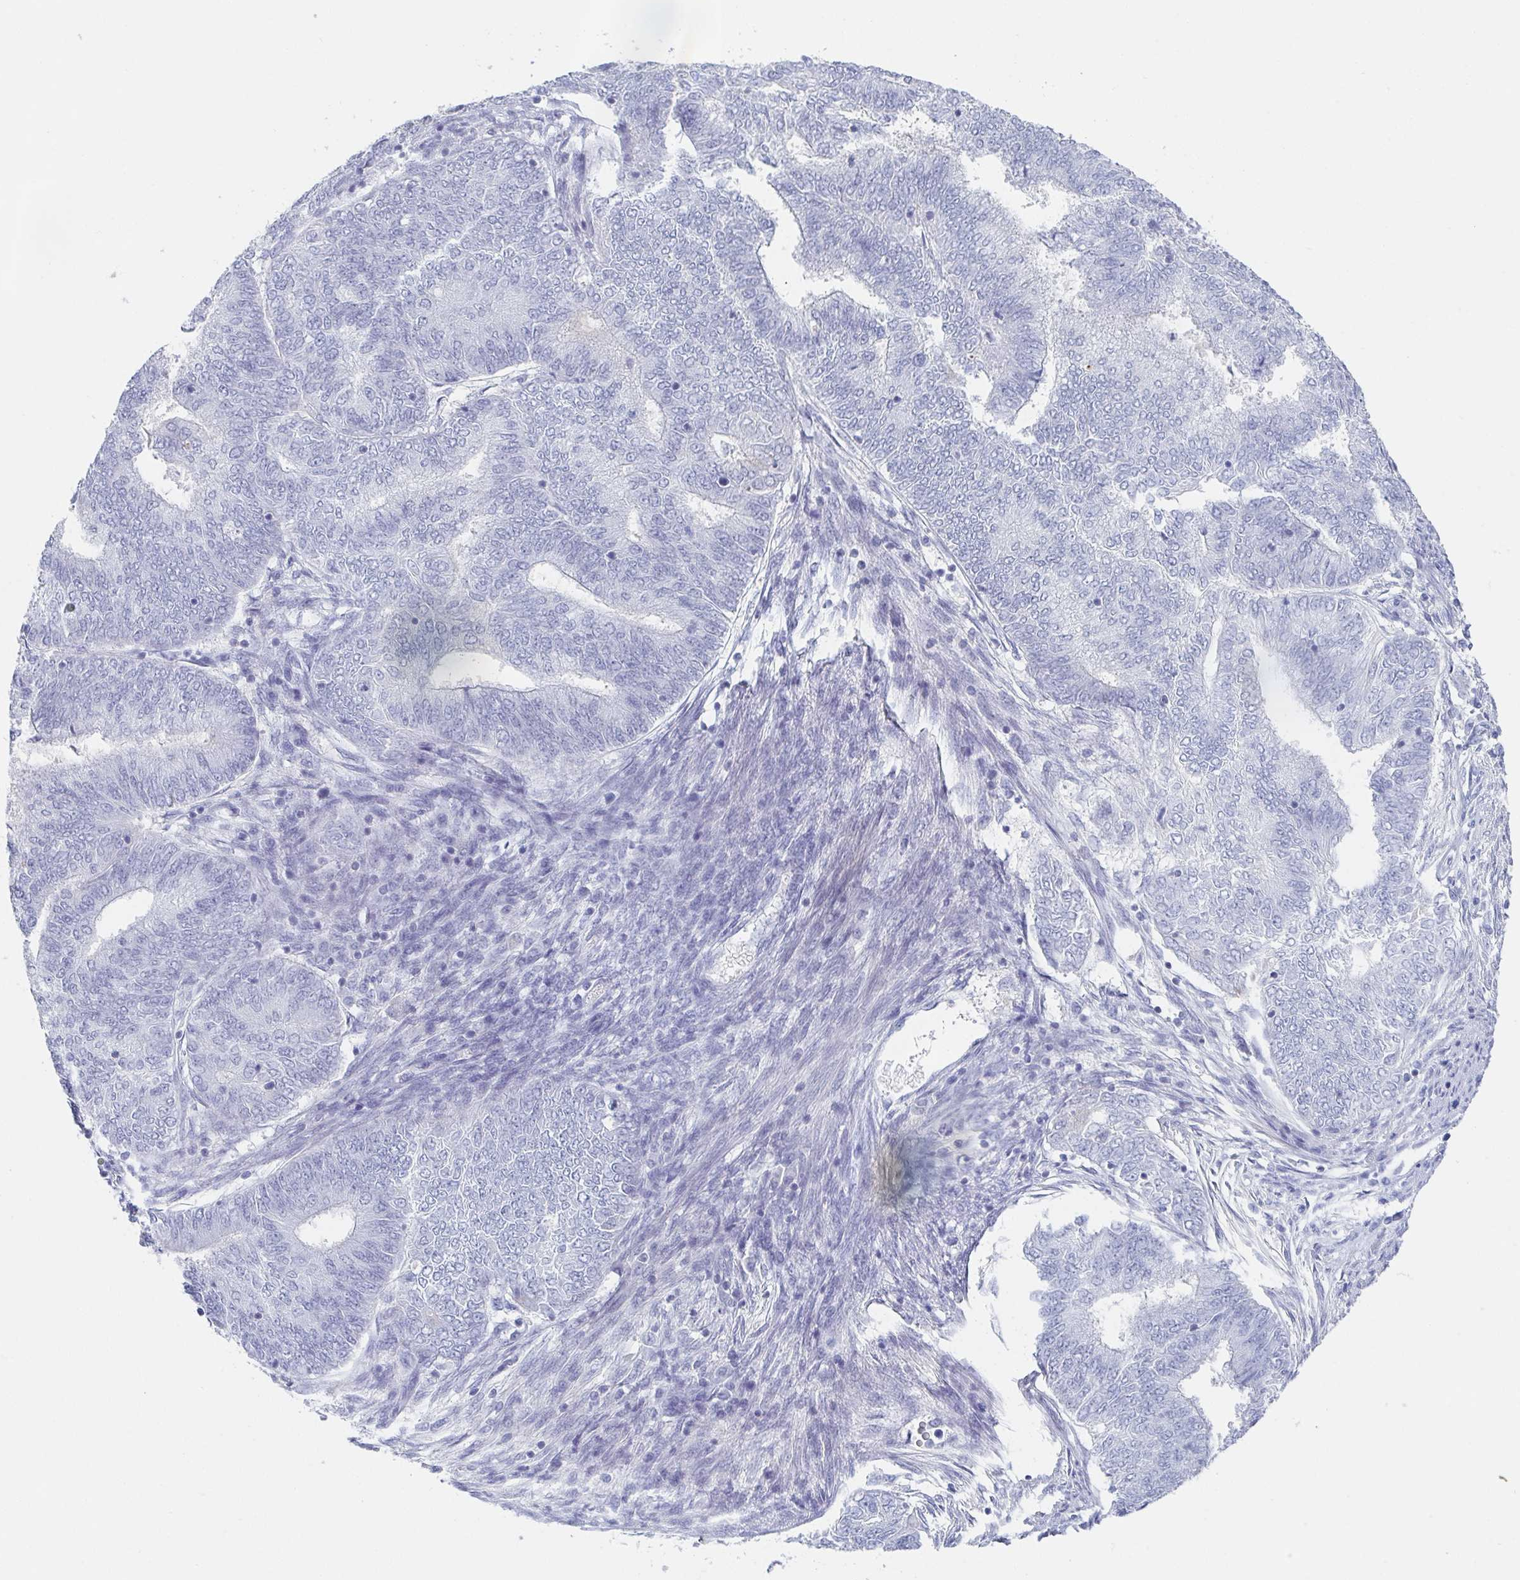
{"staining": {"intensity": "negative", "quantity": "none", "location": "none"}, "tissue": "endometrial cancer", "cell_type": "Tumor cells", "image_type": "cancer", "snomed": [{"axis": "morphology", "description": "Adenocarcinoma, NOS"}, {"axis": "topography", "description": "Endometrium"}], "caption": "Tumor cells are negative for protein expression in human endometrial cancer (adenocarcinoma). The staining was performed using DAB (3,3'-diaminobenzidine) to visualize the protein expression in brown, while the nuclei were stained in blue with hematoxylin (Magnification: 20x).", "gene": "RHOV", "patient": {"sex": "female", "age": 62}}